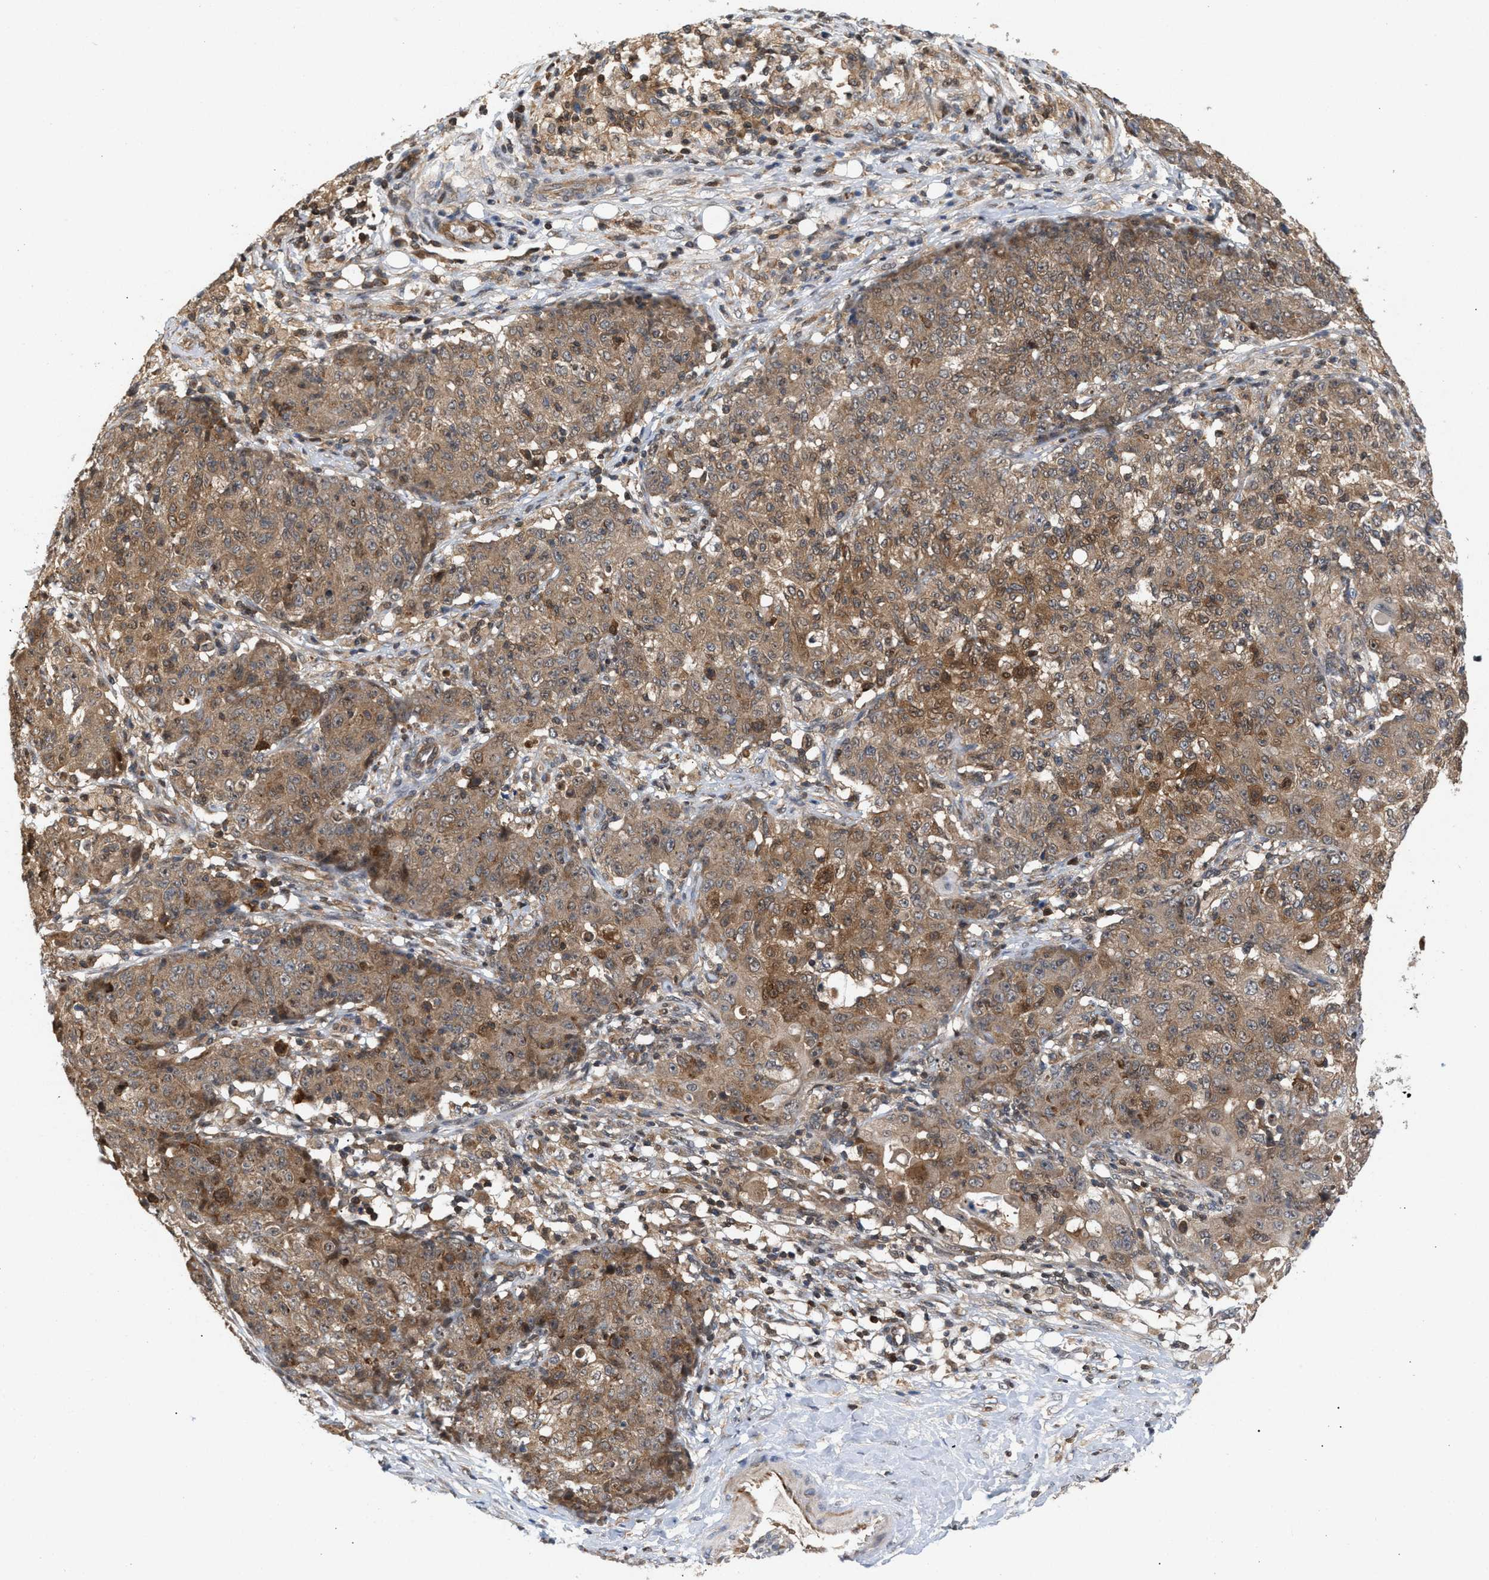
{"staining": {"intensity": "moderate", "quantity": ">75%", "location": "cytoplasmic/membranous"}, "tissue": "ovarian cancer", "cell_type": "Tumor cells", "image_type": "cancer", "snomed": [{"axis": "morphology", "description": "Carcinoma, endometroid"}, {"axis": "topography", "description": "Ovary"}], "caption": "Protein staining exhibits moderate cytoplasmic/membranous positivity in approximately >75% of tumor cells in endometroid carcinoma (ovarian).", "gene": "GLOD4", "patient": {"sex": "female", "age": 42}}